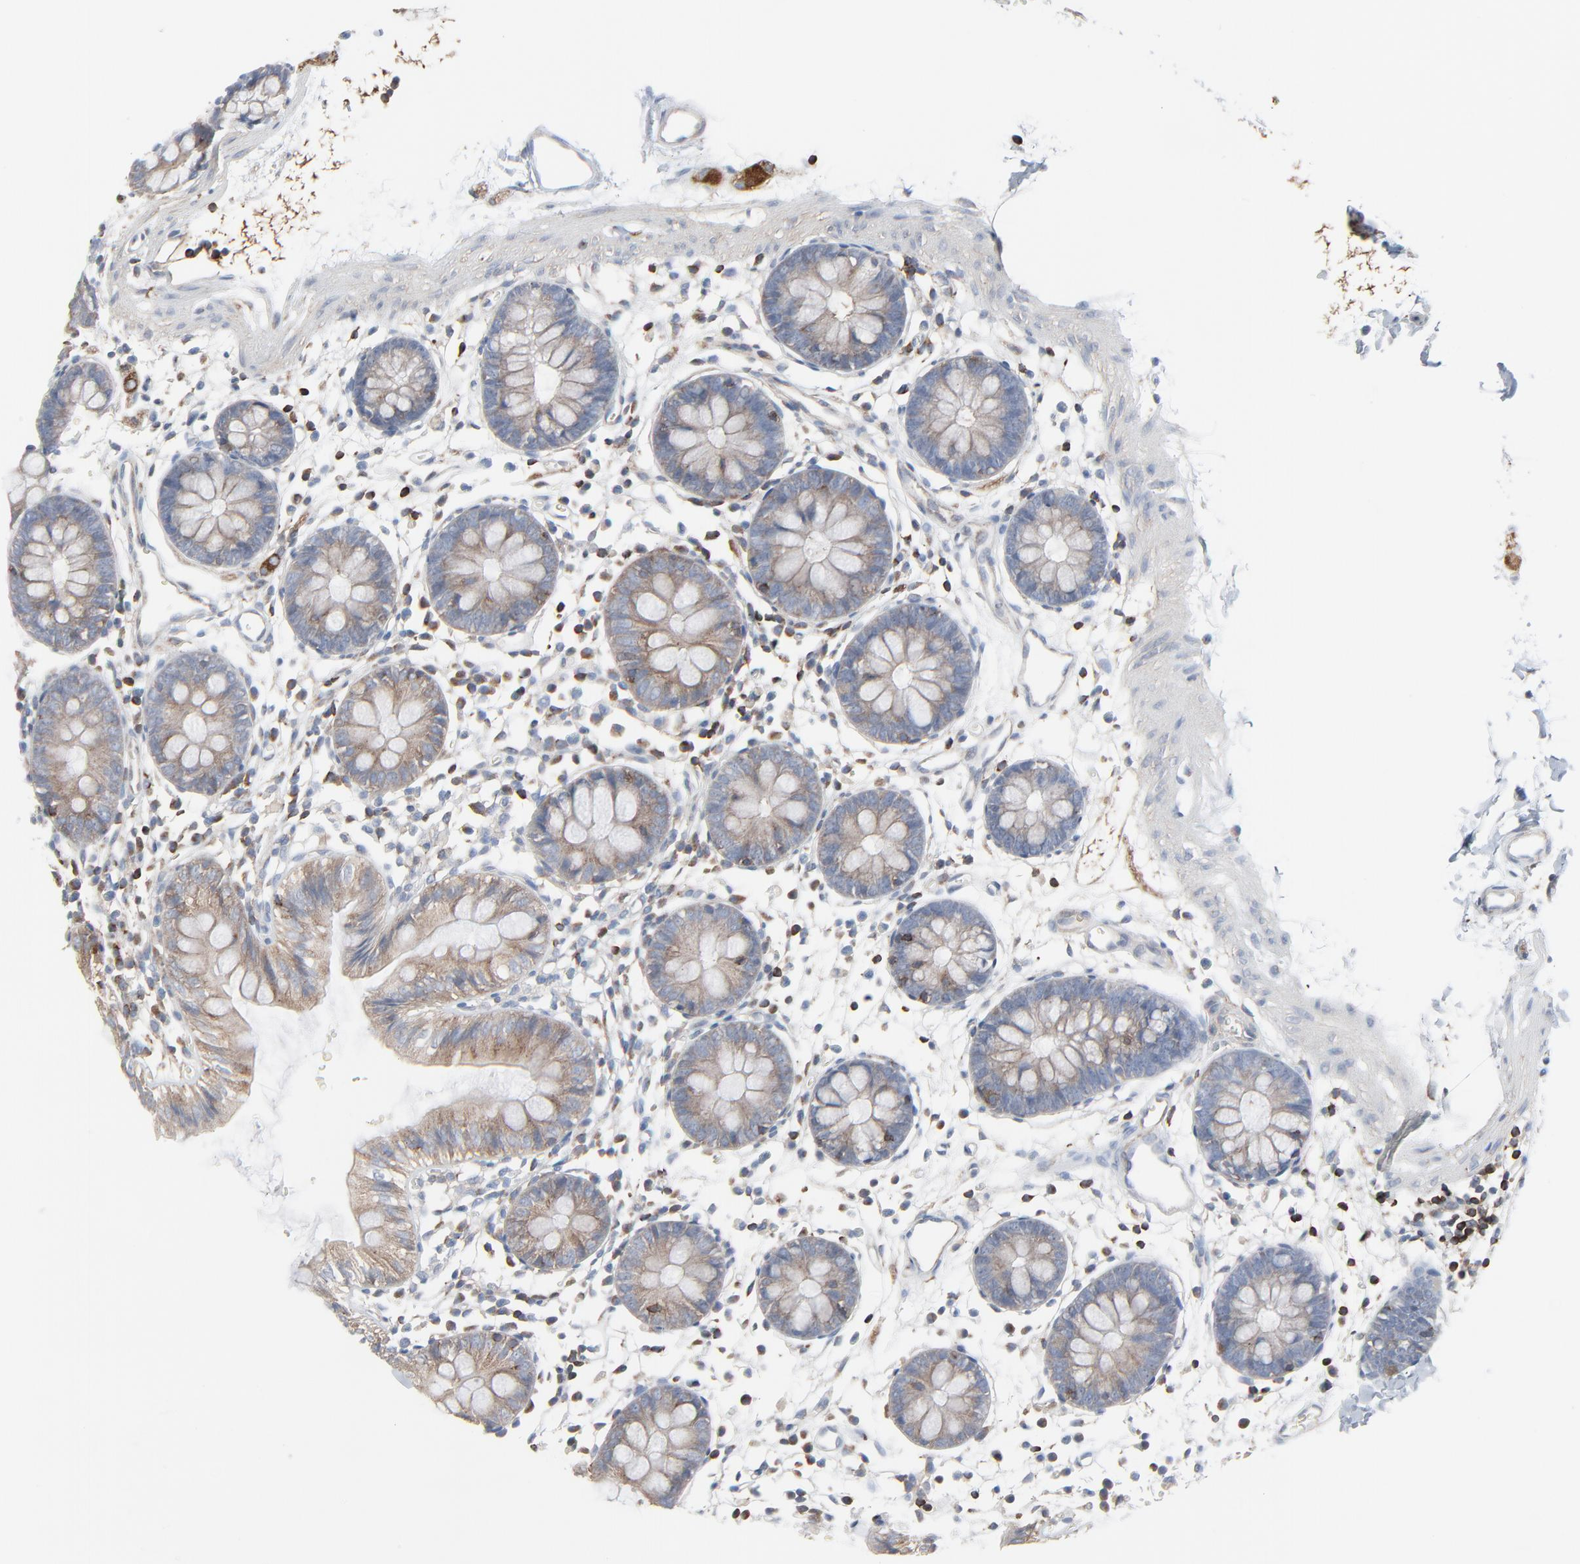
{"staining": {"intensity": "weak", "quantity": "25%-75%", "location": "cytoplasmic/membranous"}, "tissue": "colon", "cell_type": "Endothelial cells", "image_type": "normal", "snomed": [{"axis": "morphology", "description": "Normal tissue, NOS"}, {"axis": "topography", "description": "Colon"}], "caption": "A brown stain highlights weak cytoplasmic/membranous expression of a protein in endothelial cells of benign human colon.", "gene": "OPTN", "patient": {"sex": "male", "age": 14}}